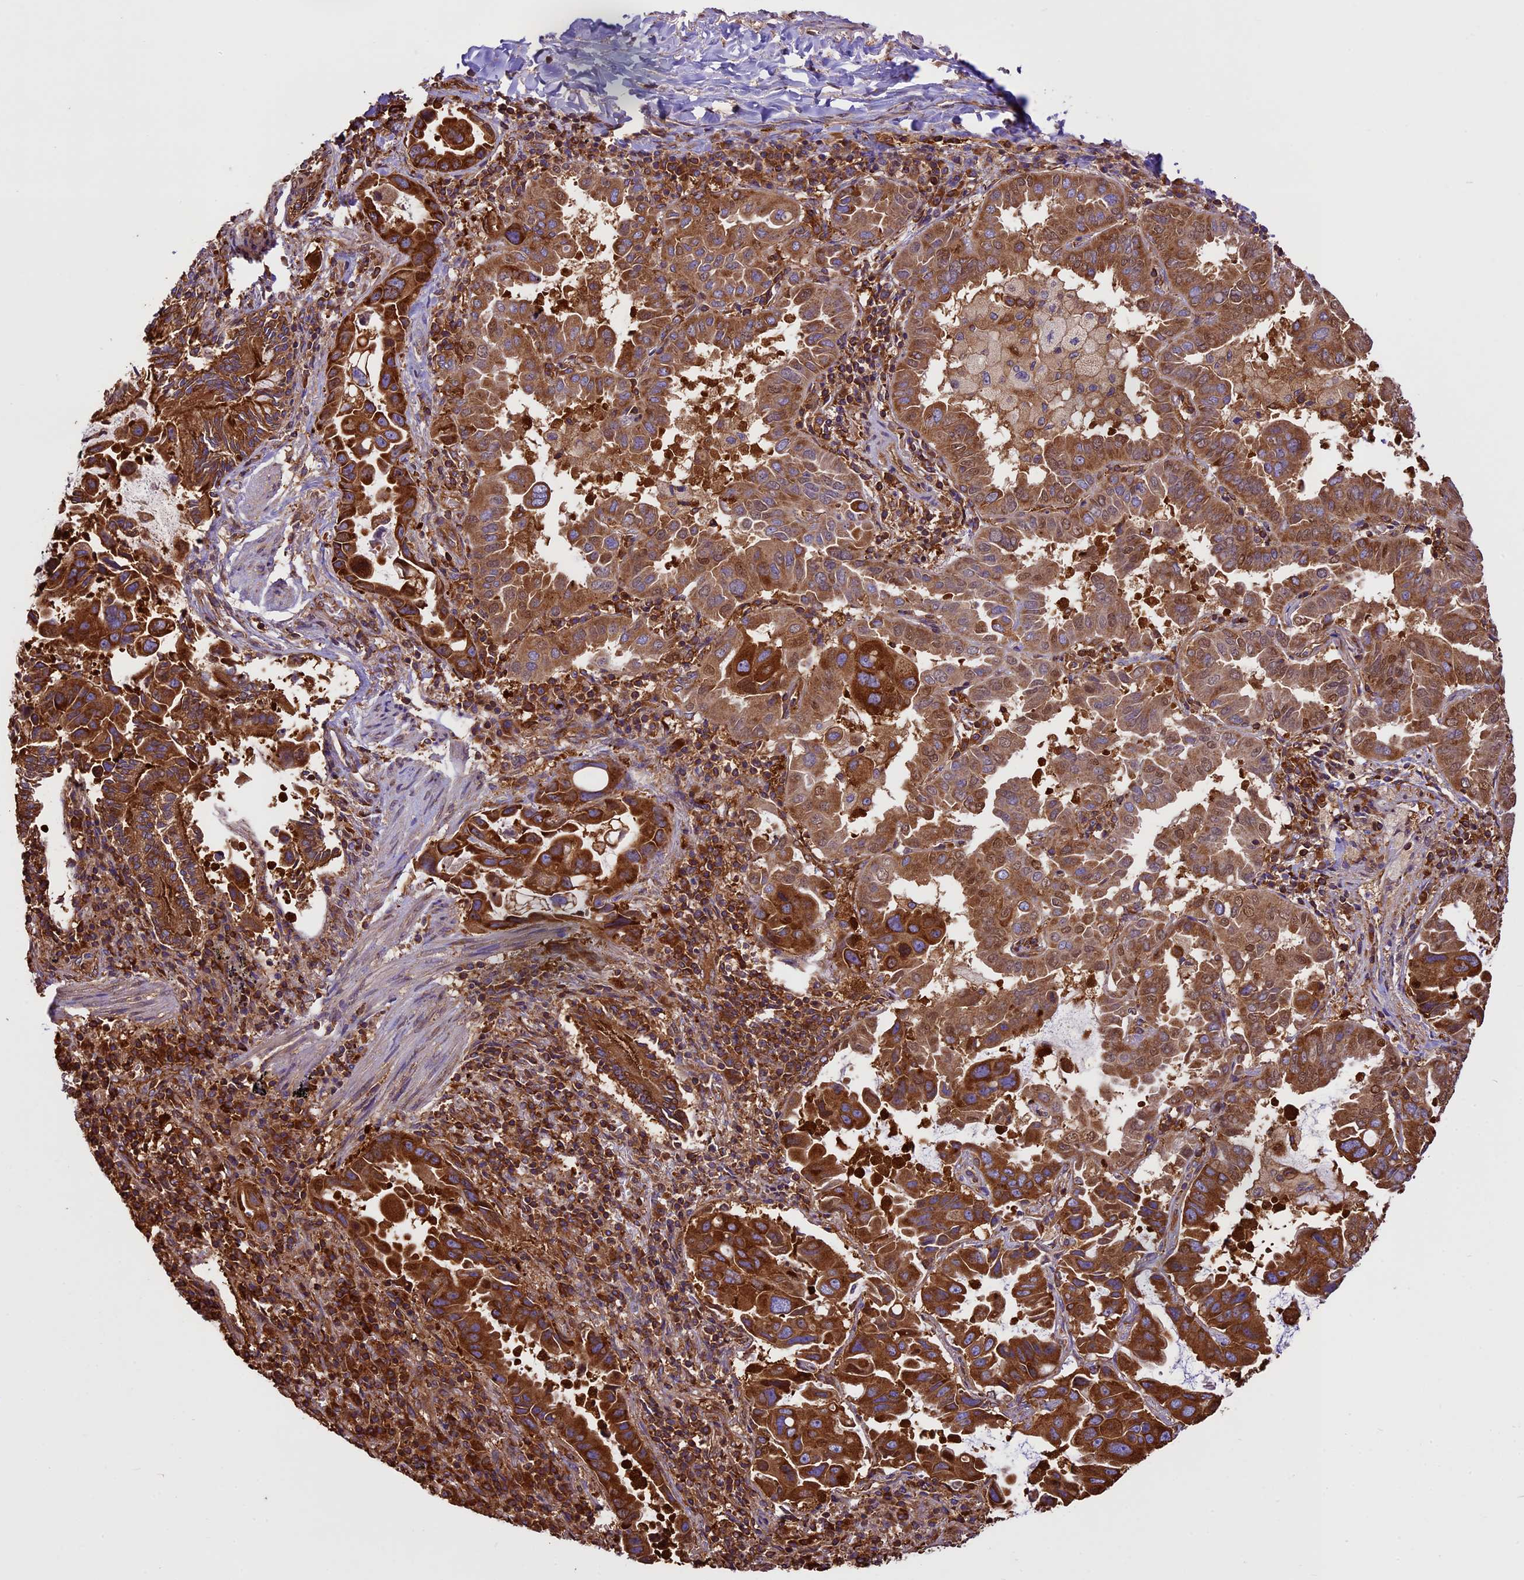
{"staining": {"intensity": "strong", "quantity": ">75%", "location": "cytoplasmic/membranous"}, "tissue": "lung cancer", "cell_type": "Tumor cells", "image_type": "cancer", "snomed": [{"axis": "morphology", "description": "Adenocarcinoma, NOS"}, {"axis": "topography", "description": "Lung"}], "caption": "There is high levels of strong cytoplasmic/membranous expression in tumor cells of lung cancer, as demonstrated by immunohistochemical staining (brown color).", "gene": "KARS1", "patient": {"sex": "male", "age": 64}}